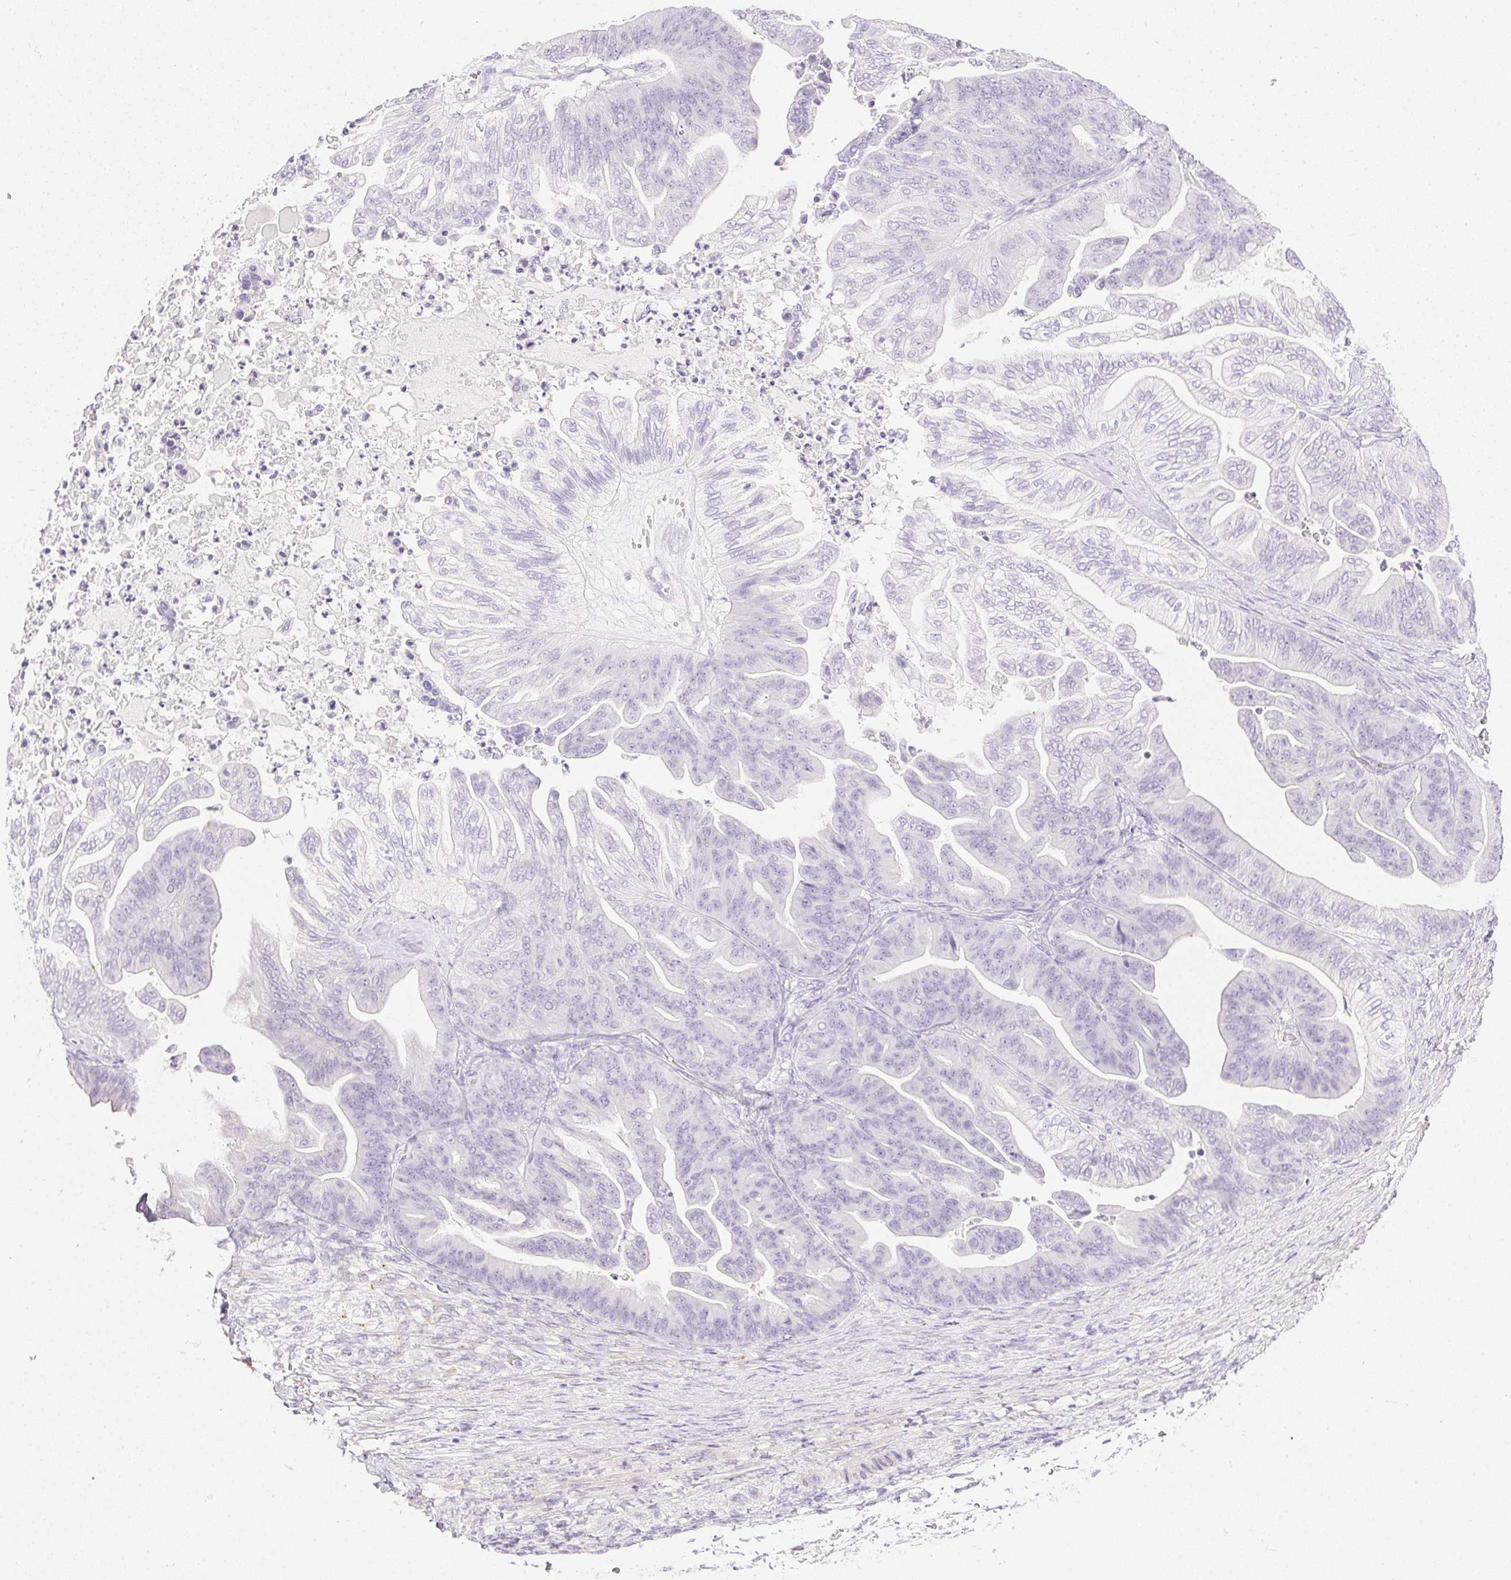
{"staining": {"intensity": "negative", "quantity": "none", "location": "none"}, "tissue": "ovarian cancer", "cell_type": "Tumor cells", "image_type": "cancer", "snomed": [{"axis": "morphology", "description": "Cystadenocarcinoma, mucinous, NOS"}, {"axis": "topography", "description": "Ovary"}], "caption": "Tumor cells show no significant expression in mucinous cystadenocarcinoma (ovarian).", "gene": "CTRL", "patient": {"sex": "female", "age": 67}}